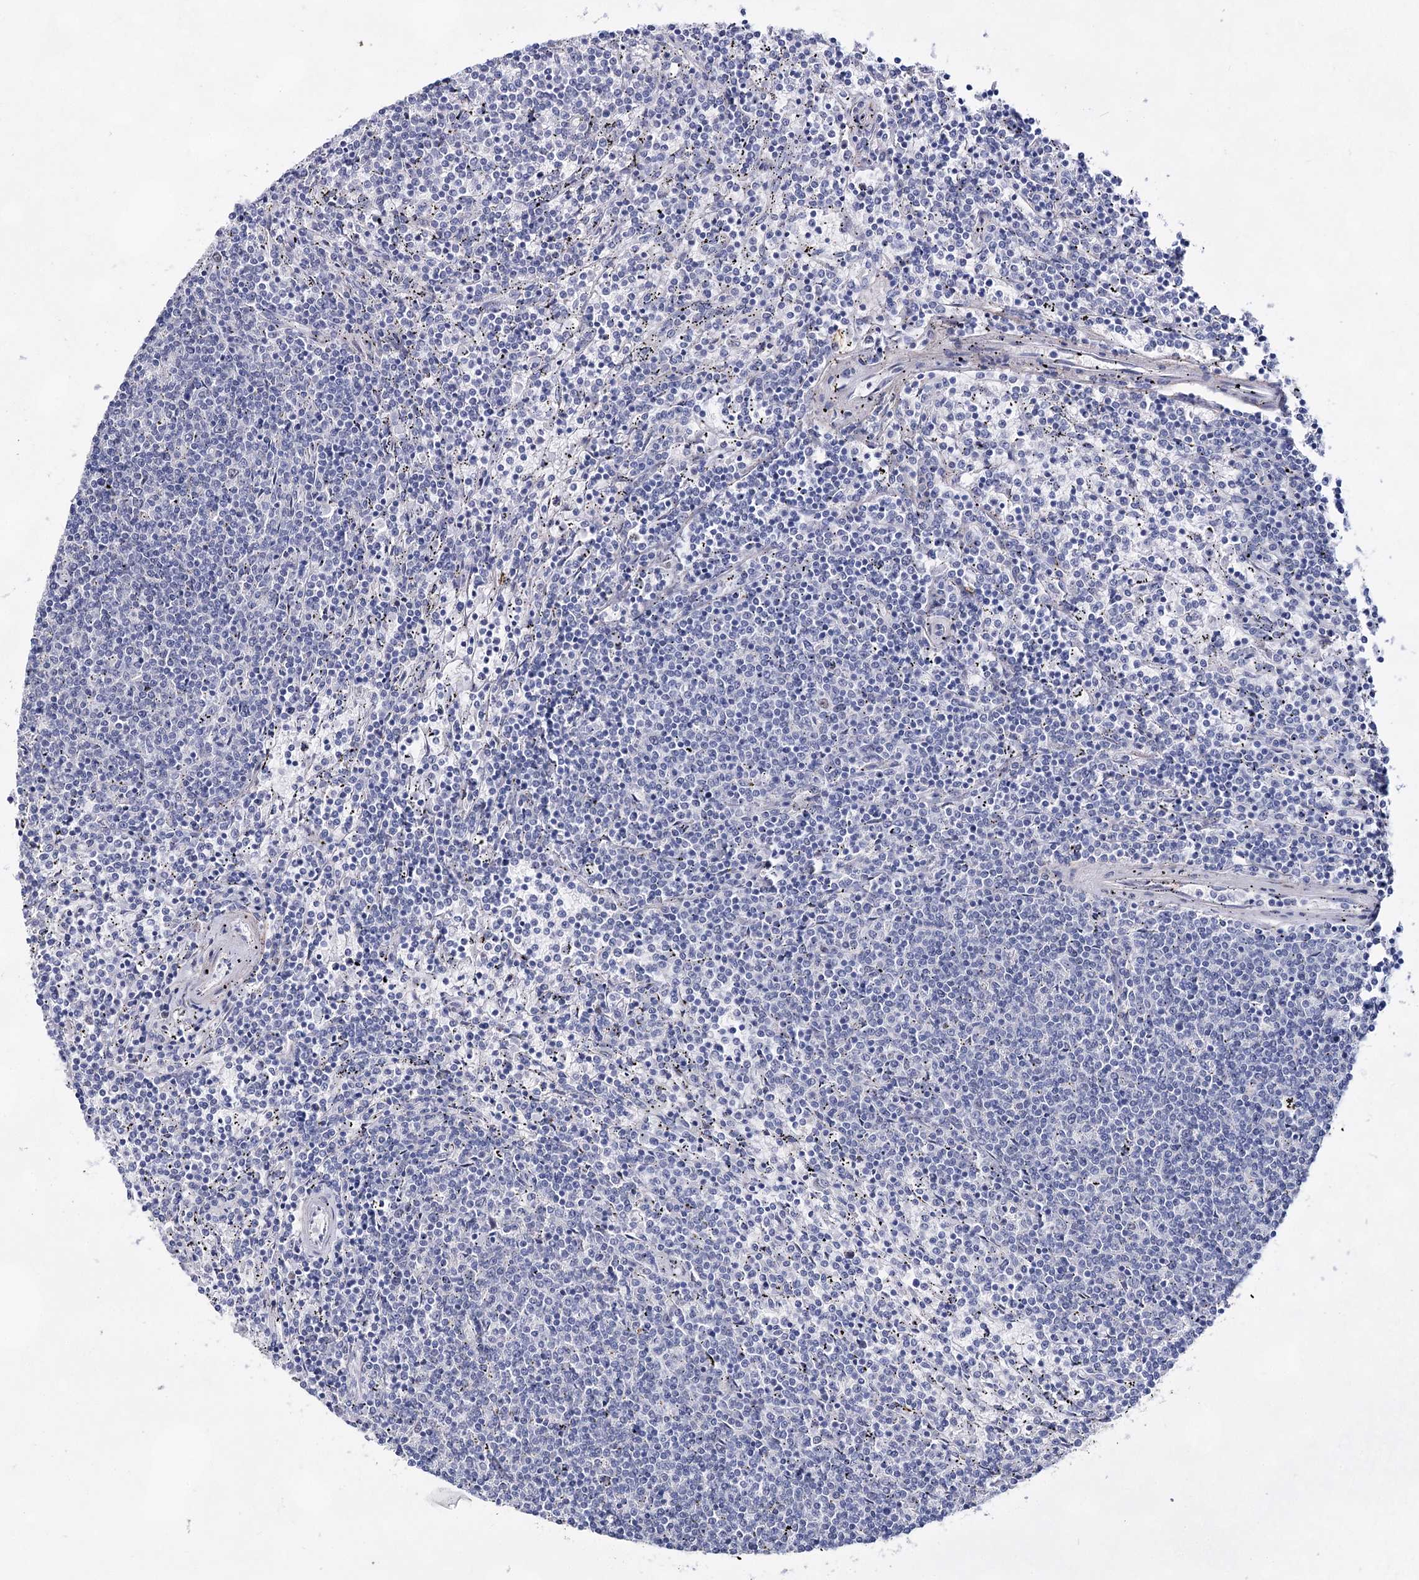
{"staining": {"intensity": "negative", "quantity": "none", "location": "none"}, "tissue": "lymphoma", "cell_type": "Tumor cells", "image_type": "cancer", "snomed": [{"axis": "morphology", "description": "Malignant lymphoma, non-Hodgkin's type, Low grade"}, {"axis": "topography", "description": "Spleen"}], "caption": "Human malignant lymphoma, non-Hodgkin's type (low-grade) stained for a protein using immunohistochemistry displays no positivity in tumor cells.", "gene": "UGDH", "patient": {"sex": "female", "age": 50}}